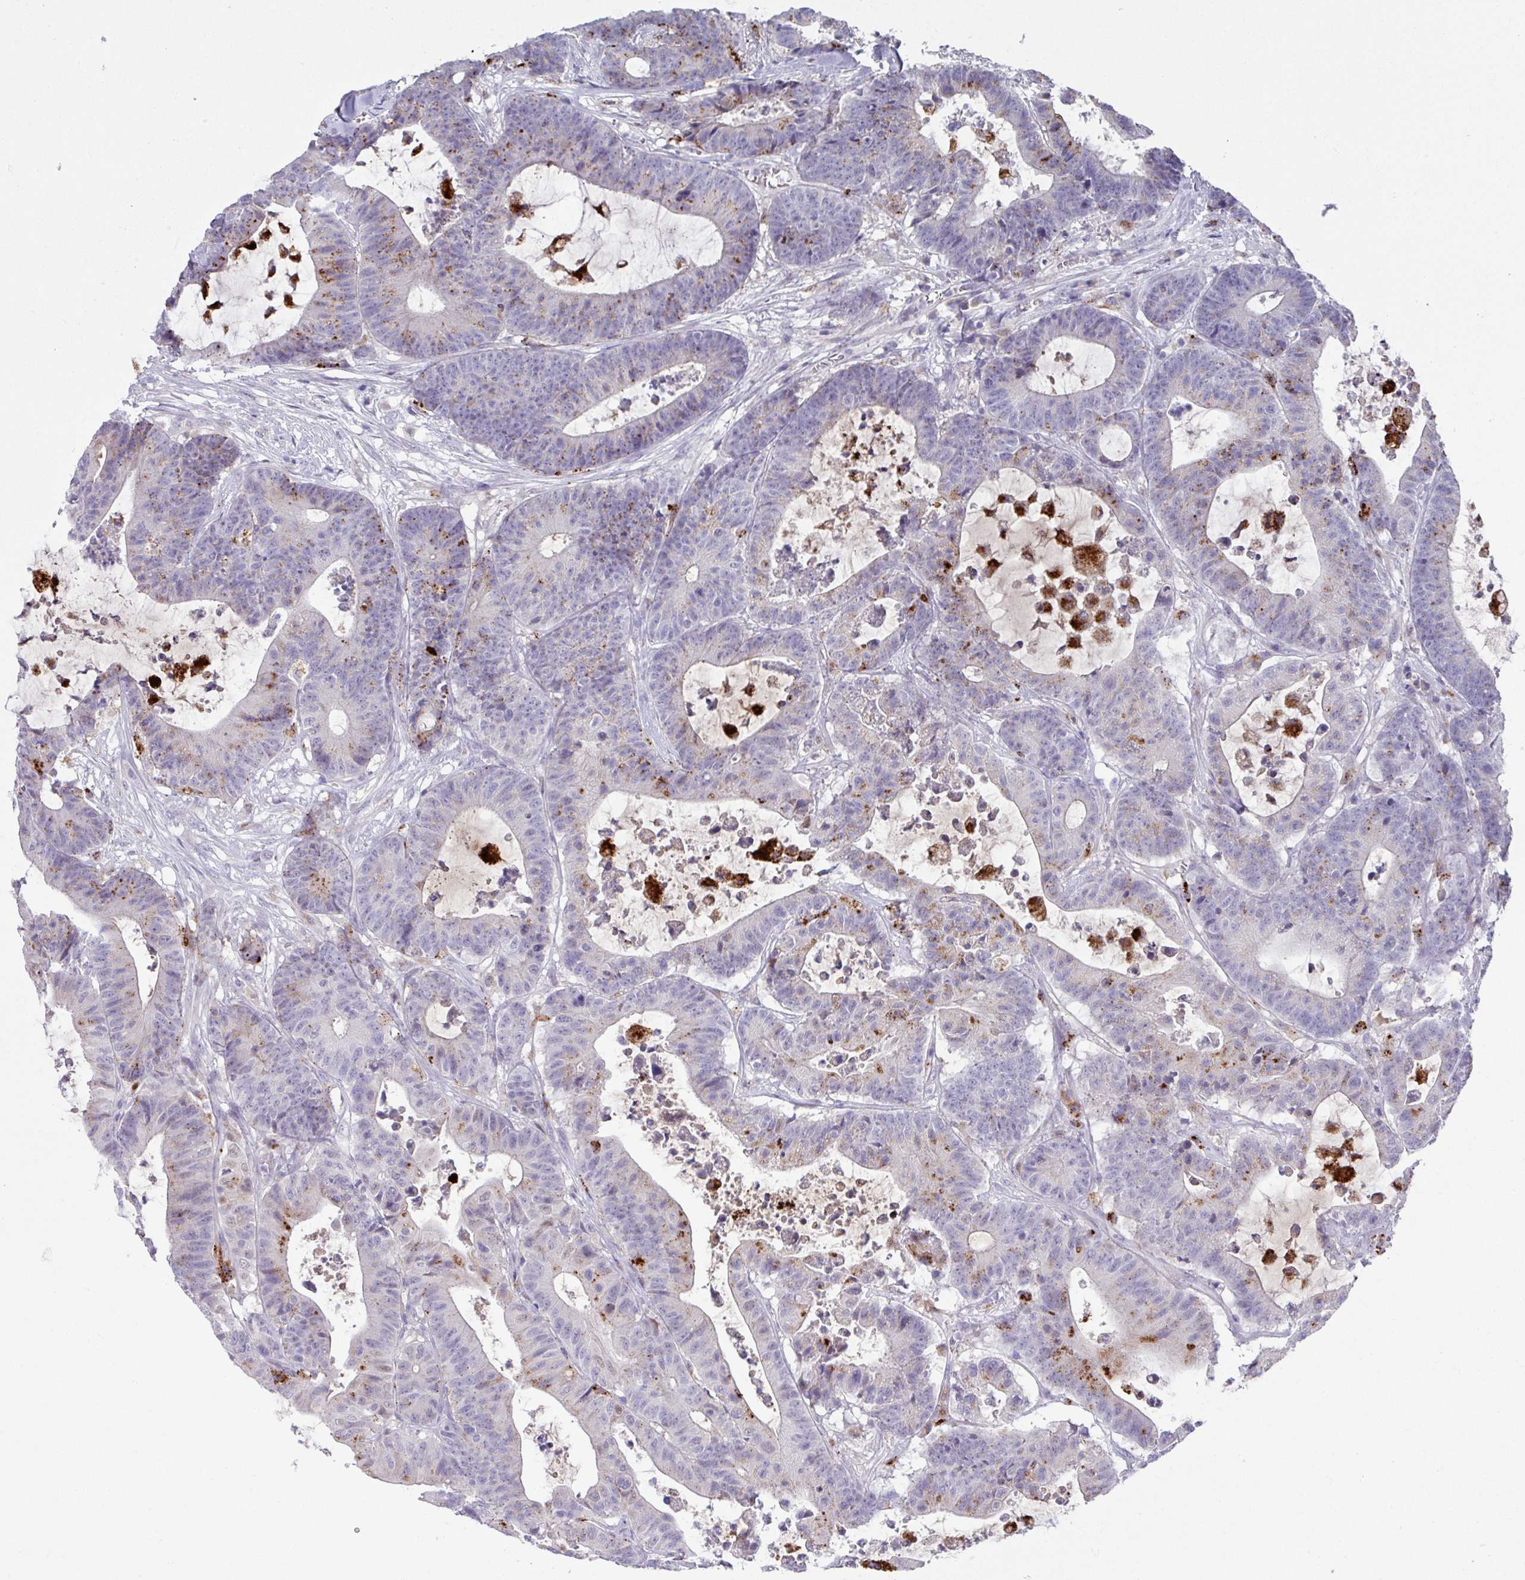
{"staining": {"intensity": "weak", "quantity": "<25%", "location": "cytoplasmic/membranous"}, "tissue": "colorectal cancer", "cell_type": "Tumor cells", "image_type": "cancer", "snomed": [{"axis": "morphology", "description": "Adenocarcinoma, NOS"}, {"axis": "topography", "description": "Colon"}], "caption": "Histopathology image shows no significant protein expression in tumor cells of adenocarcinoma (colorectal). The staining is performed using DAB brown chromogen with nuclei counter-stained in using hematoxylin.", "gene": "PLEKHH3", "patient": {"sex": "female", "age": 84}}